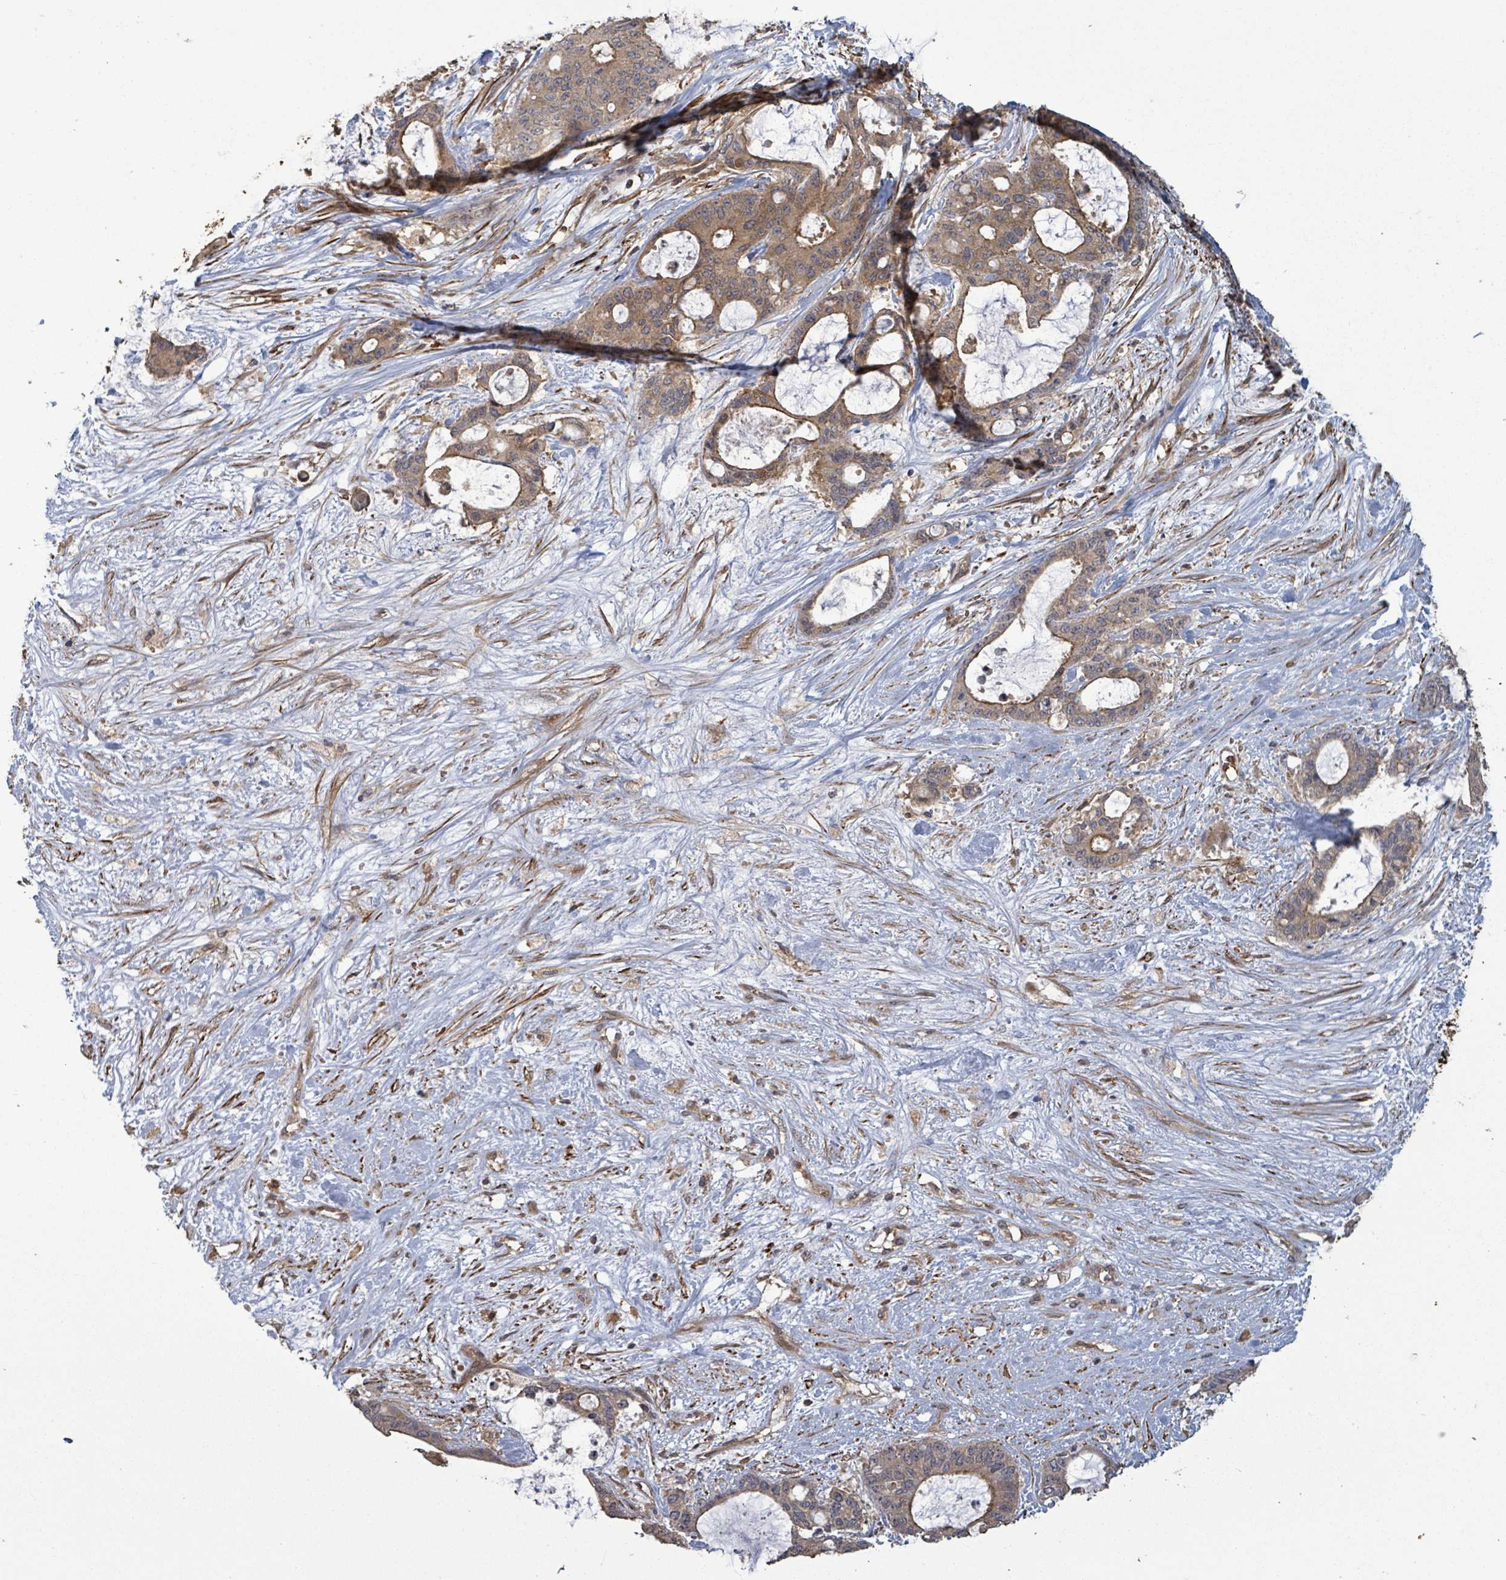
{"staining": {"intensity": "moderate", "quantity": ">75%", "location": "cytoplasmic/membranous"}, "tissue": "liver cancer", "cell_type": "Tumor cells", "image_type": "cancer", "snomed": [{"axis": "morphology", "description": "Normal tissue, NOS"}, {"axis": "morphology", "description": "Cholangiocarcinoma"}, {"axis": "topography", "description": "Liver"}, {"axis": "topography", "description": "Peripheral nerve tissue"}], "caption": "Liver cancer stained with a brown dye reveals moderate cytoplasmic/membranous positive expression in about >75% of tumor cells.", "gene": "MAP3K6", "patient": {"sex": "female", "age": 73}}